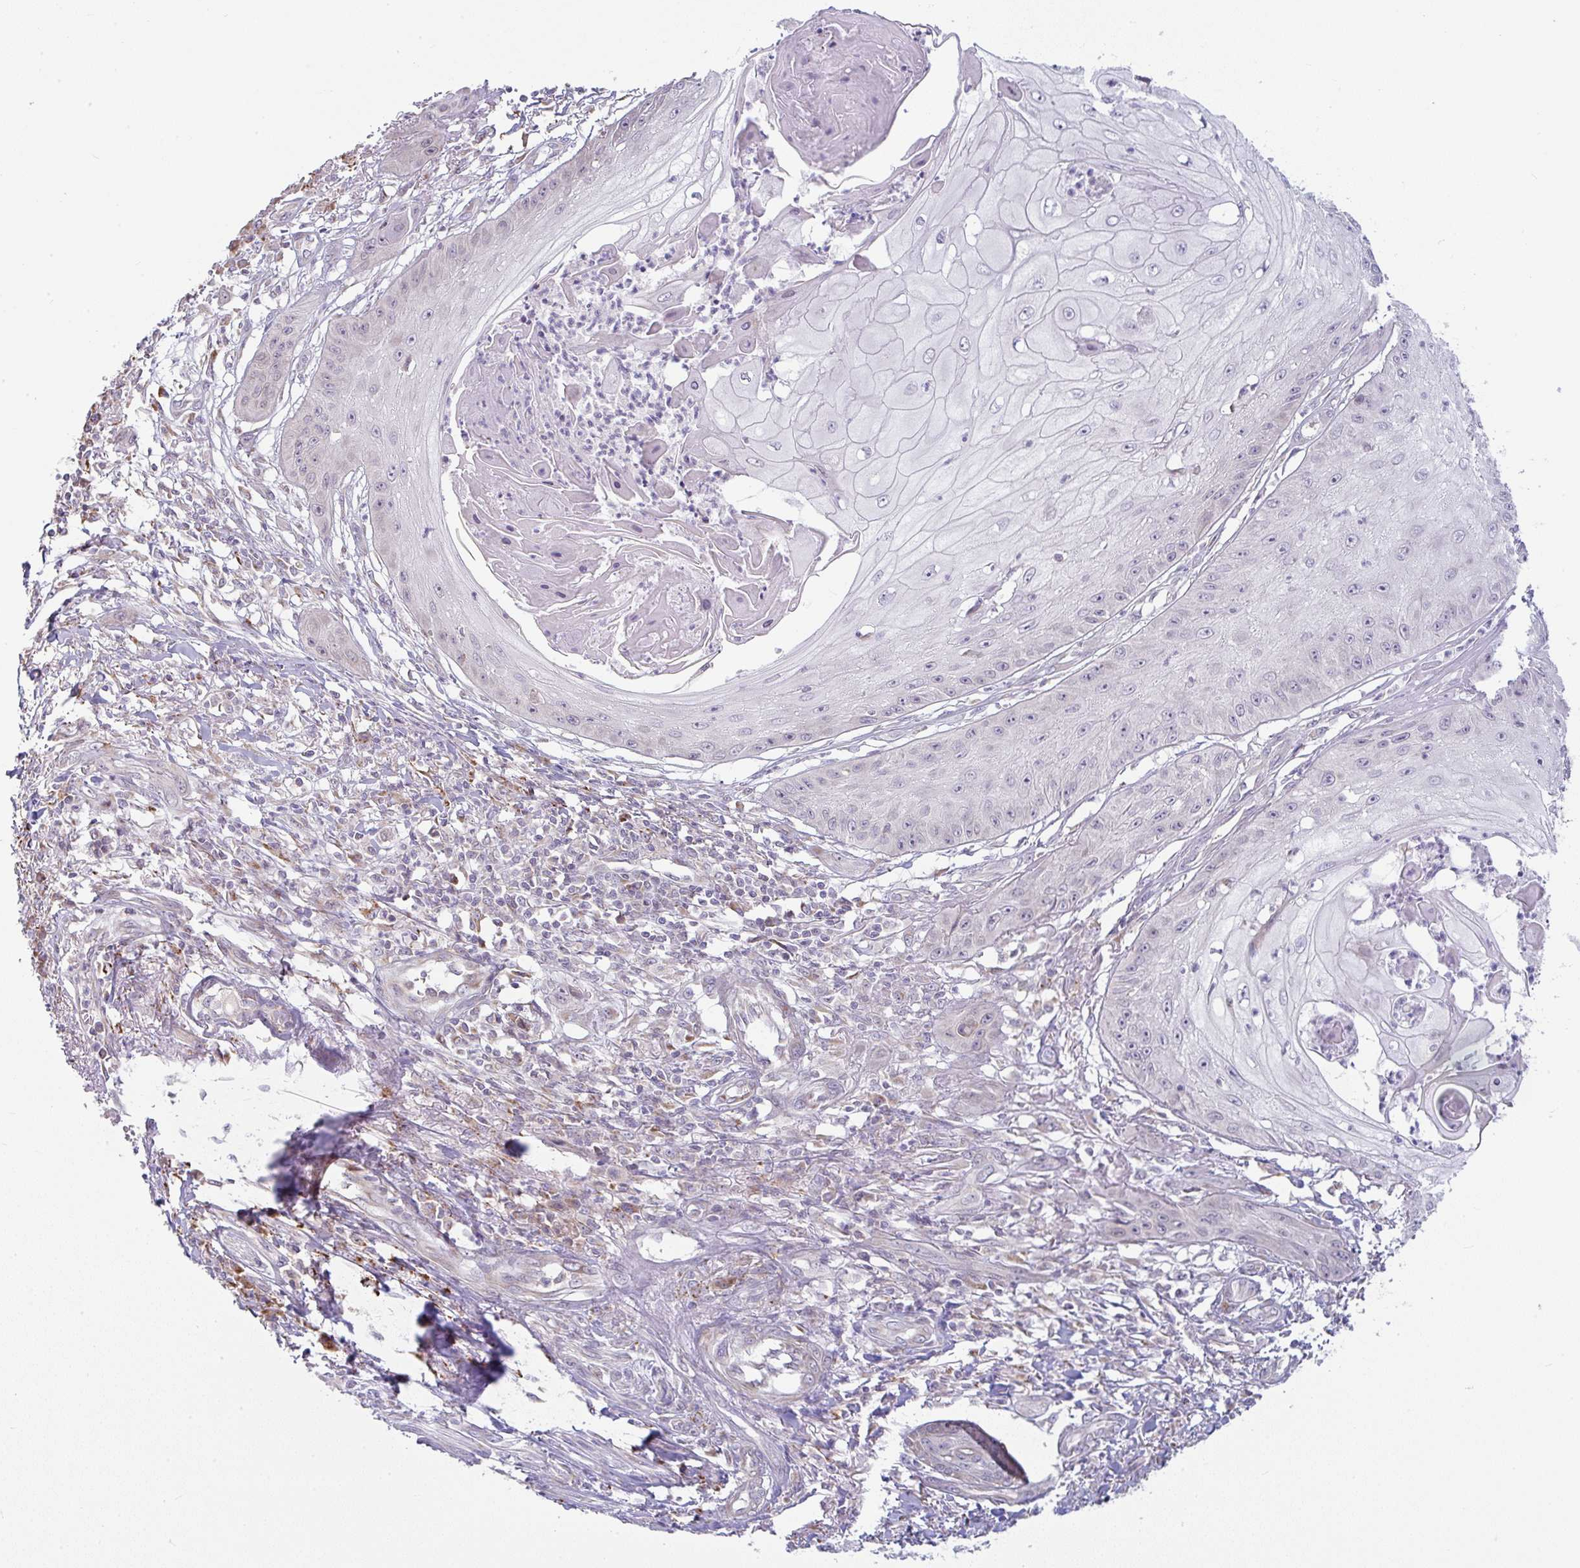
{"staining": {"intensity": "negative", "quantity": "none", "location": "none"}, "tissue": "skin cancer", "cell_type": "Tumor cells", "image_type": "cancer", "snomed": [{"axis": "morphology", "description": "Squamous cell carcinoma, NOS"}, {"axis": "topography", "description": "Skin"}], "caption": "High magnification brightfield microscopy of squamous cell carcinoma (skin) stained with DAB (brown) and counterstained with hematoxylin (blue): tumor cells show no significant expression.", "gene": "MOB1A", "patient": {"sex": "male", "age": 70}}